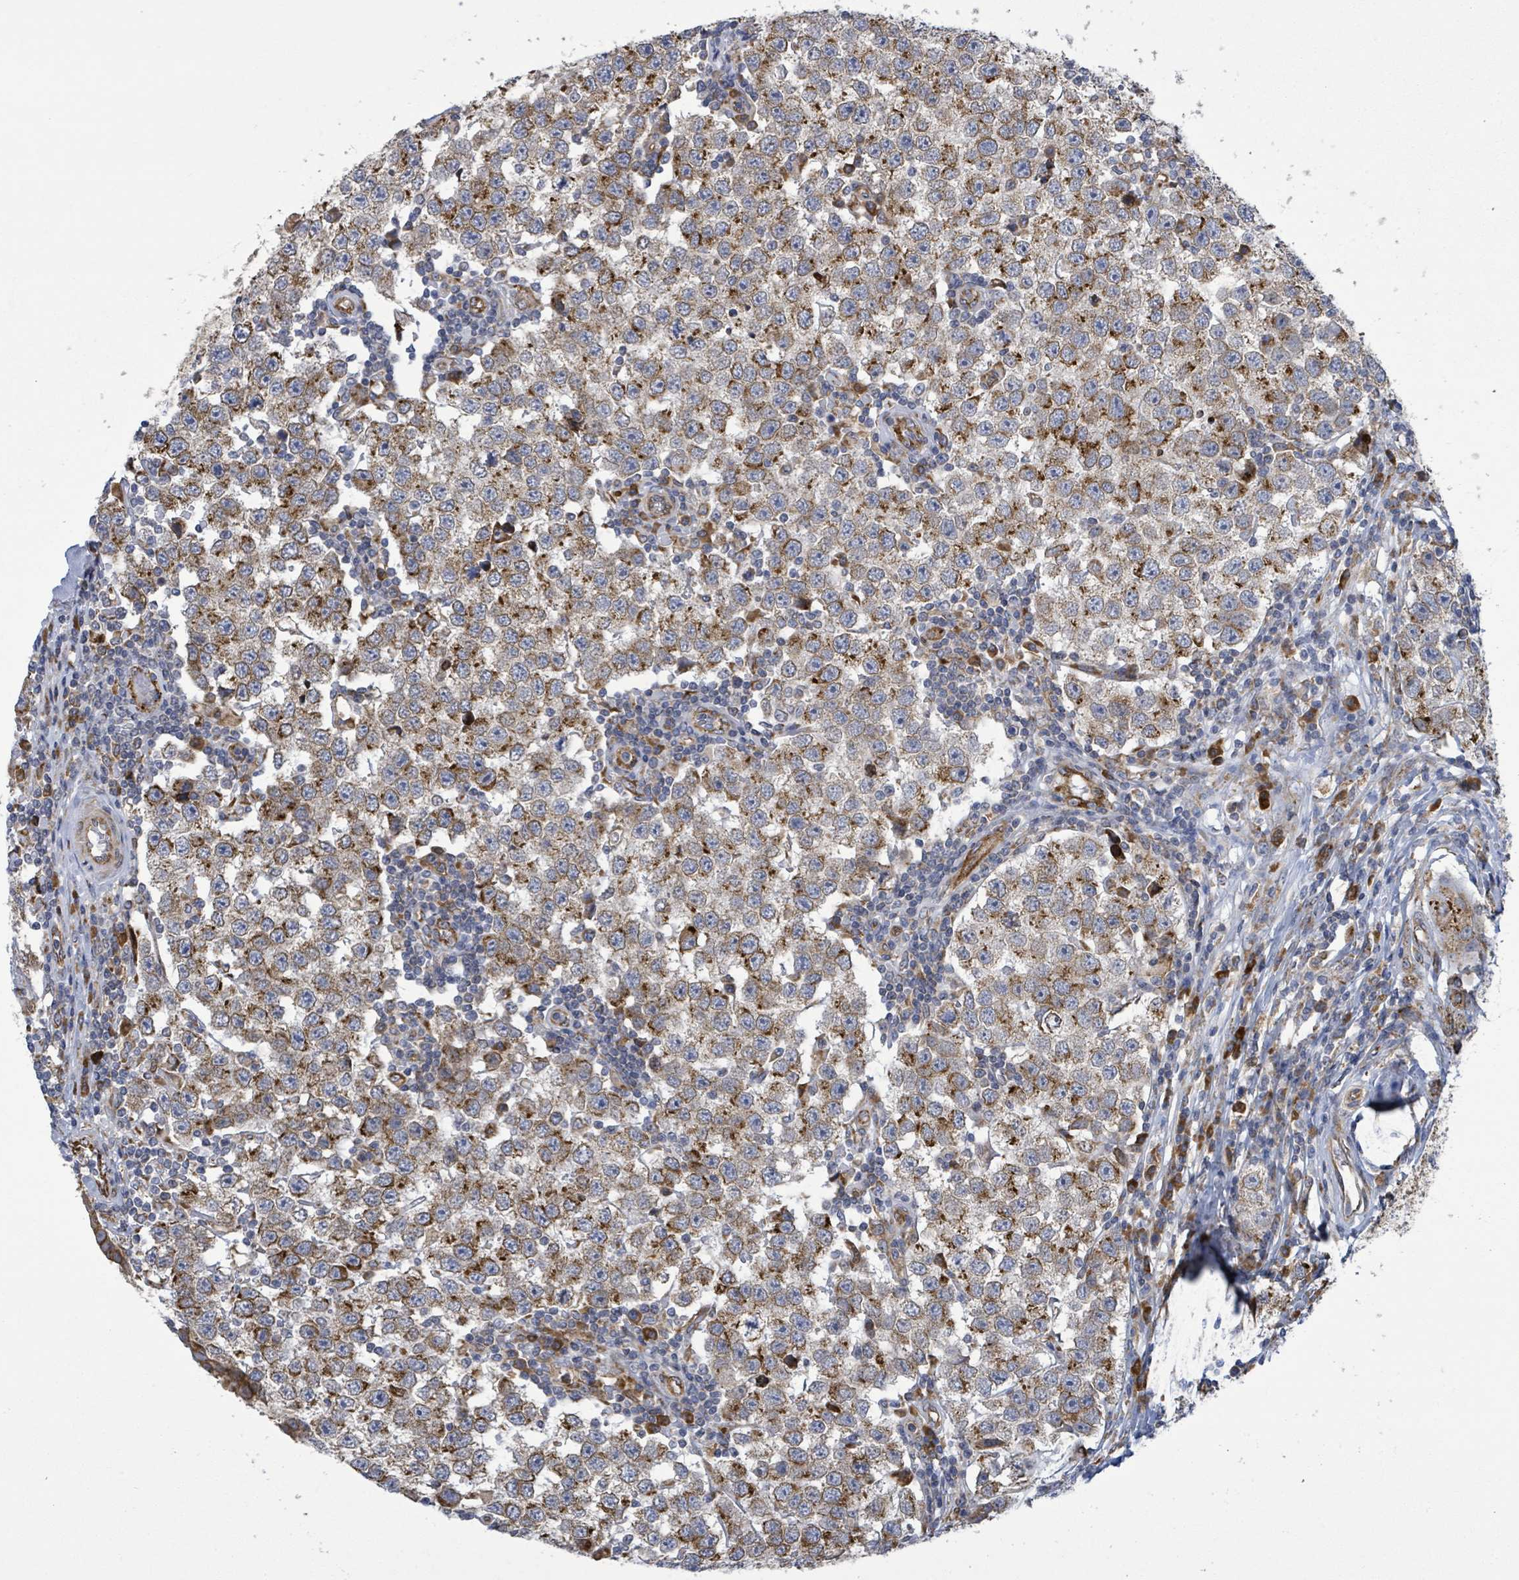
{"staining": {"intensity": "strong", "quantity": "25%-75%", "location": "cytoplasmic/membranous"}, "tissue": "testis cancer", "cell_type": "Tumor cells", "image_type": "cancer", "snomed": [{"axis": "morphology", "description": "Seminoma, NOS"}, {"axis": "topography", "description": "Testis"}], "caption": "Protein expression analysis of human testis seminoma reveals strong cytoplasmic/membranous staining in approximately 25%-75% of tumor cells. The staining was performed using DAB (3,3'-diaminobenzidine) to visualize the protein expression in brown, while the nuclei were stained in blue with hematoxylin (Magnification: 20x).", "gene": "NOMO1", "patient": {"sex": "male", "age": 34}}